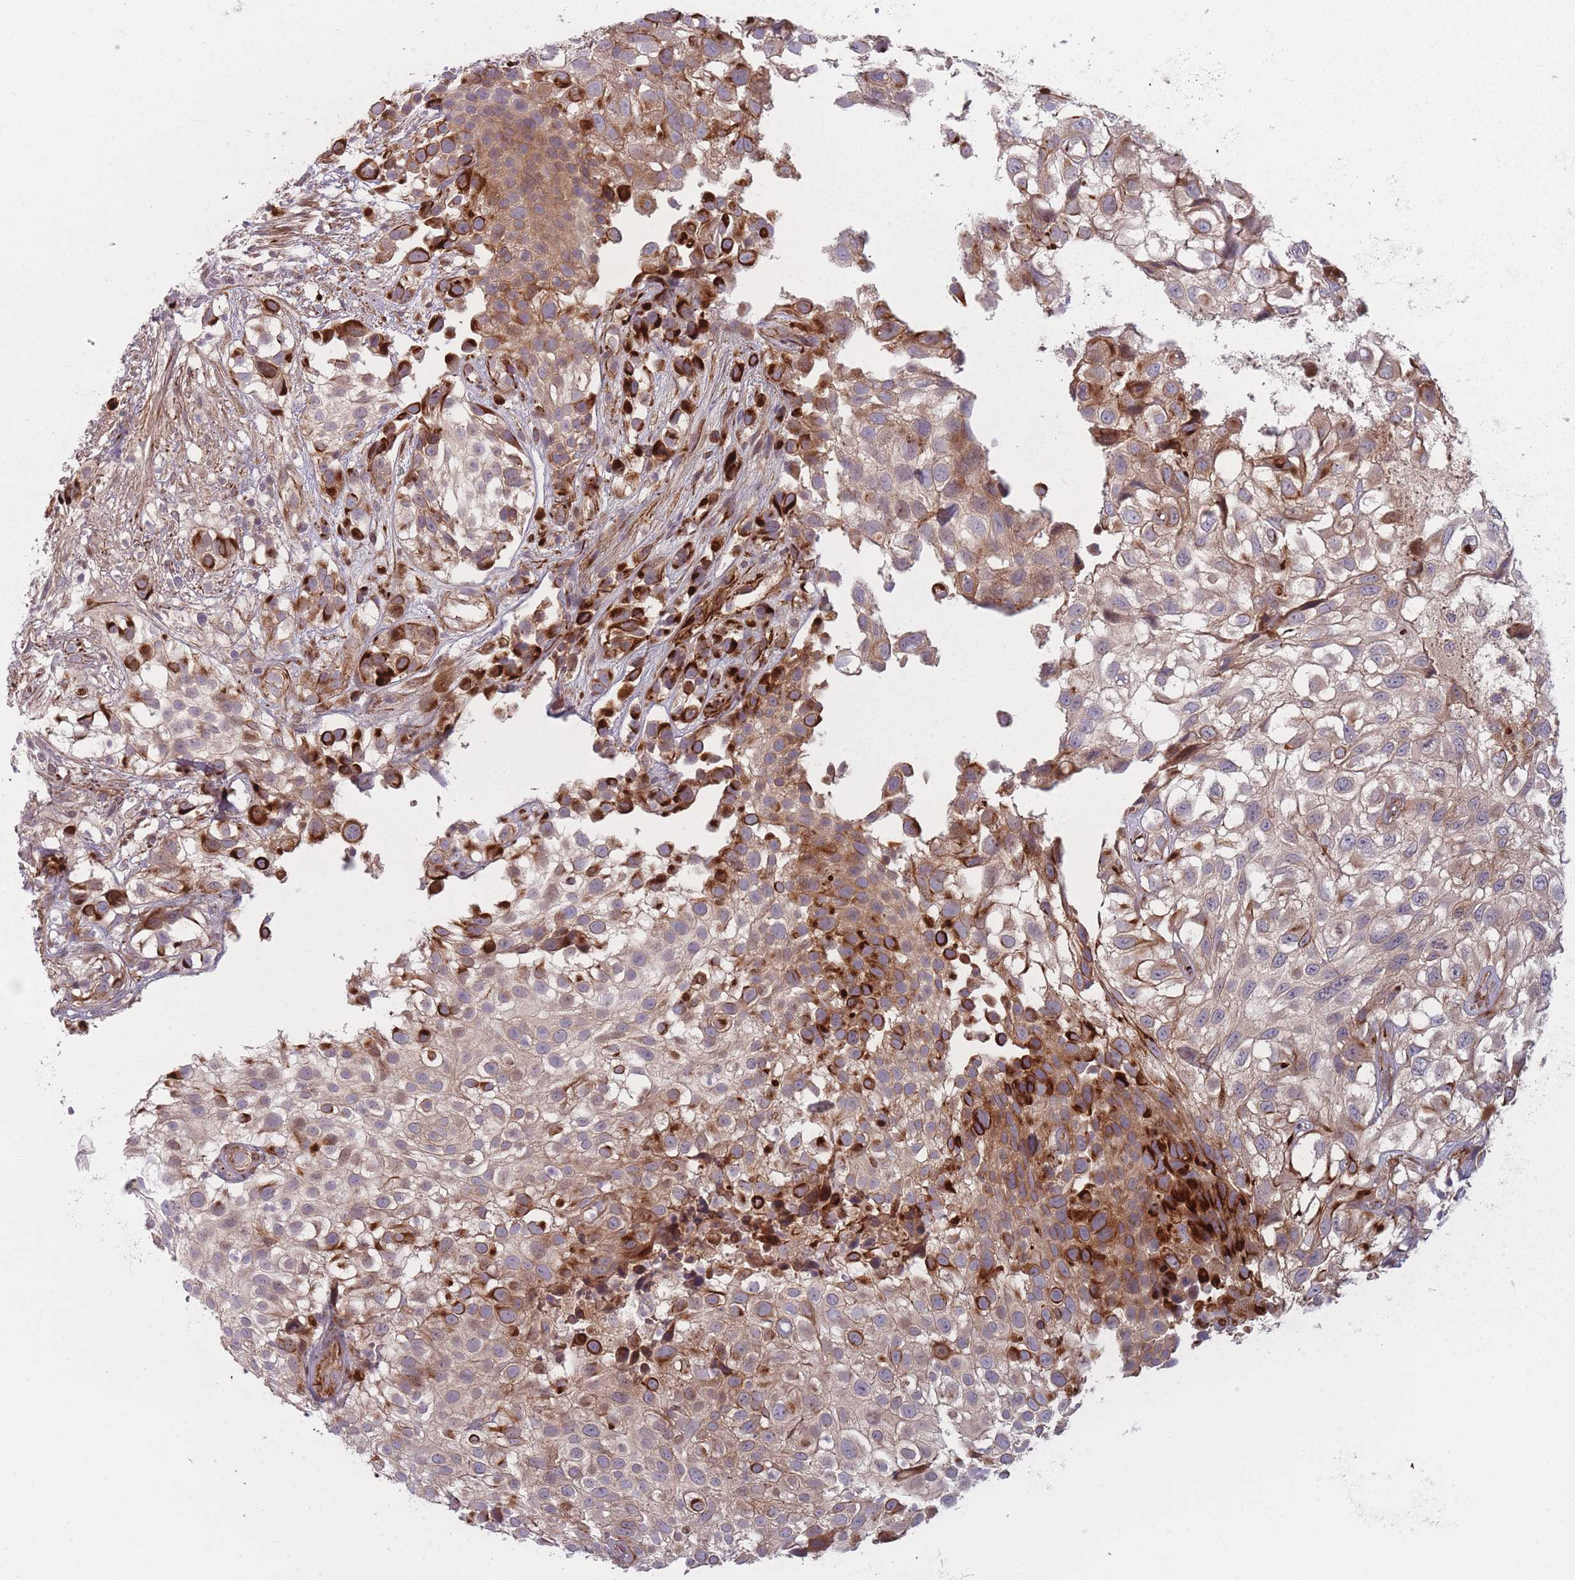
{"staining": {"intensity": "strong", "quantity": "<25%", "location": "cytoplasmic/membranous"}, "tissue": "urothelial cancer", "cell_type": "Tumor cells", "image_type": "cancer", "snomed": [{"axis": "morphology", "description": "Urothelial carcinoma, High grade"}, {"axis": "topography", "description": "Urinary bladder"}], "caption": "There is medium levels of strong cytoplasmic/membranous positivity in tumor cells of high-grade urothelial carcinoma, as demonstrated by immunohistochemical staining (brown color).", "gene": "EEF1AKMT2", "patient": {"sex": "male", "age": 56}}